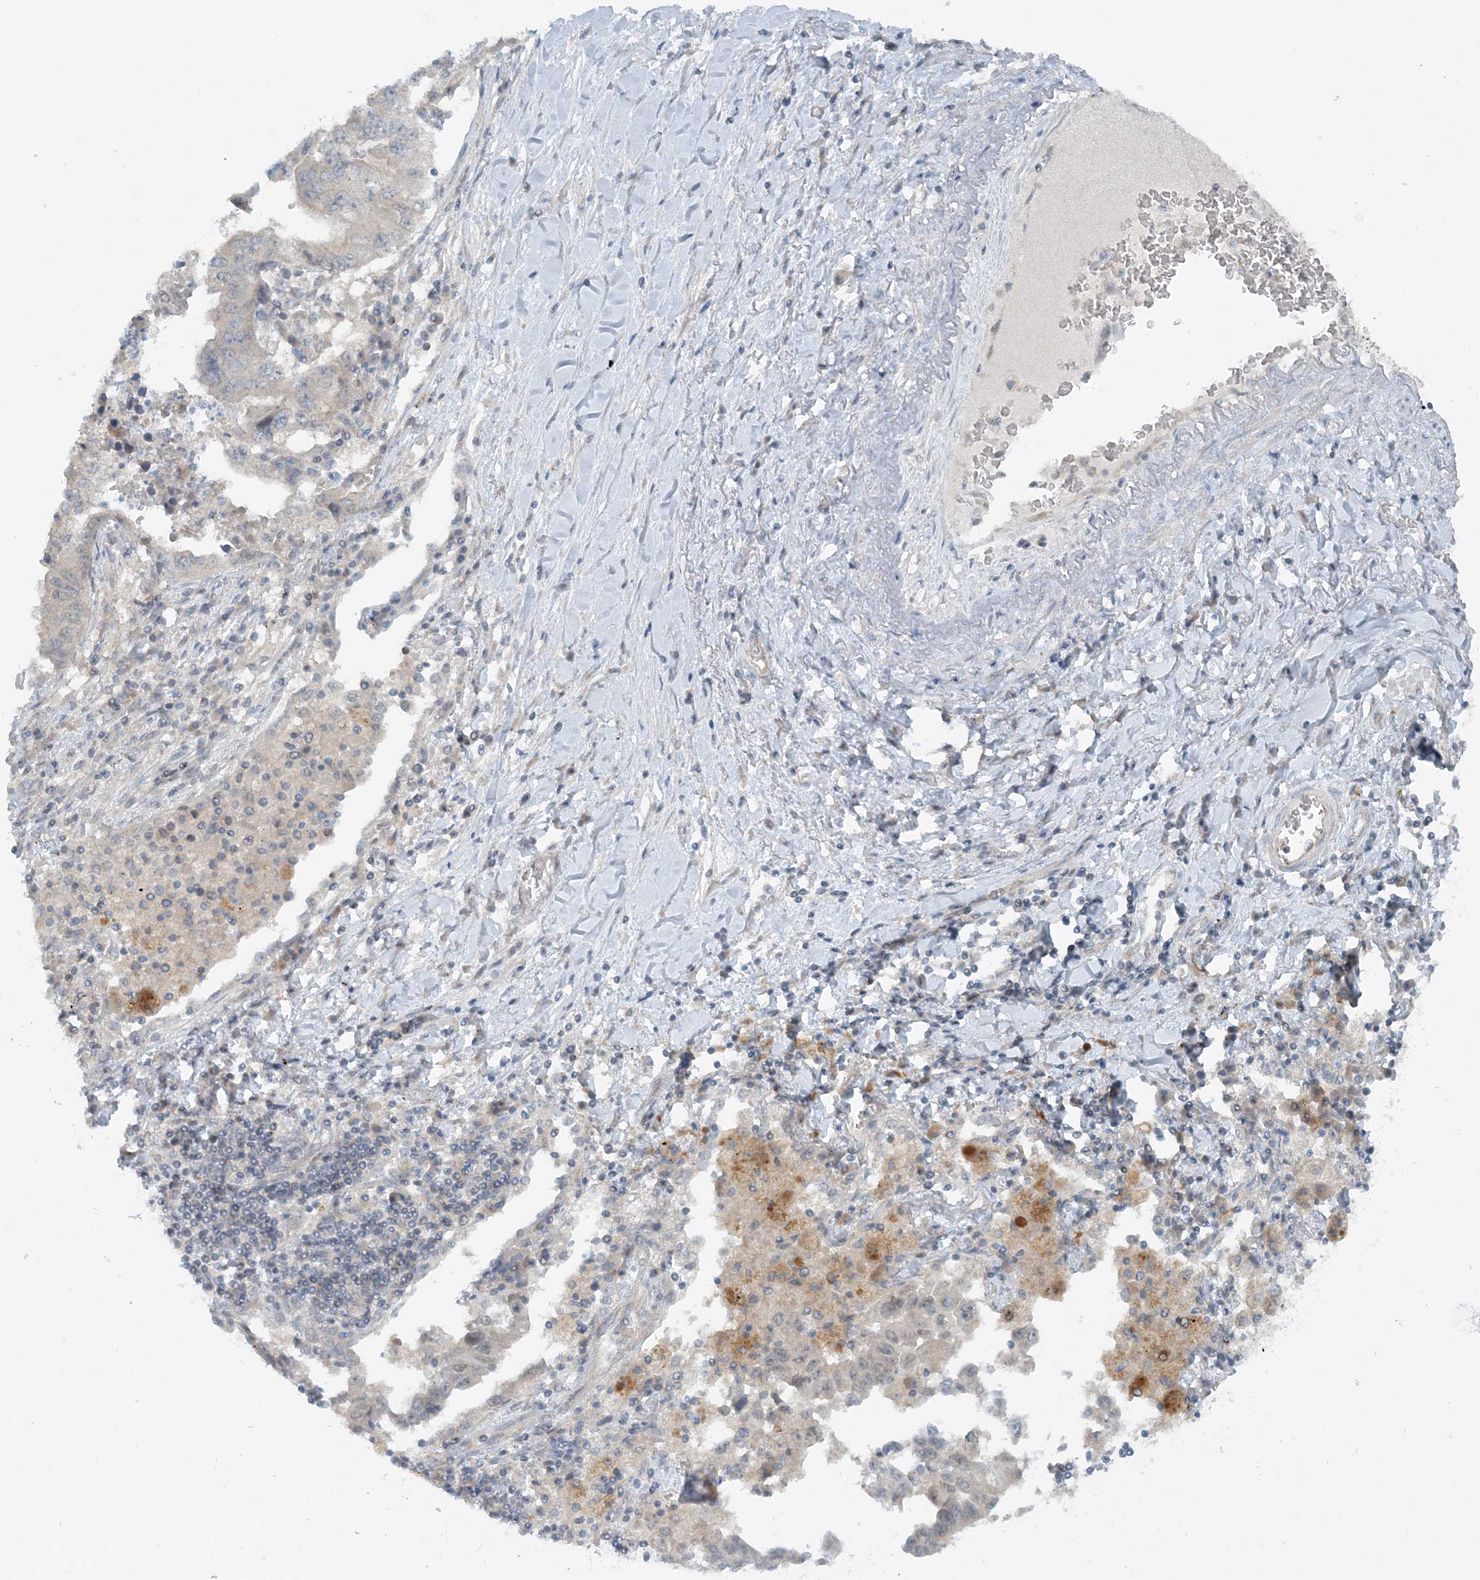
{"staining": {"intensity": "negative", "quantity": "none", "location": "none"}, "tissue": "lung cancer", "cell_type": "Tumor cells", "image_type": "cancer", "snomed": [{"axis": "morphology", "description": "Adenocarcinoma, NOS"}, {"axis": "topography", "description": "Lung"}], "caption": "High power microscopy micrograph of an immunohistochemistry (IHC) image of lung cancer (adenocarcinoma), revealing no significant positivity in tumor cells.", "gene": "MITD1", "patient": {"sex": "female", "age": 51}}